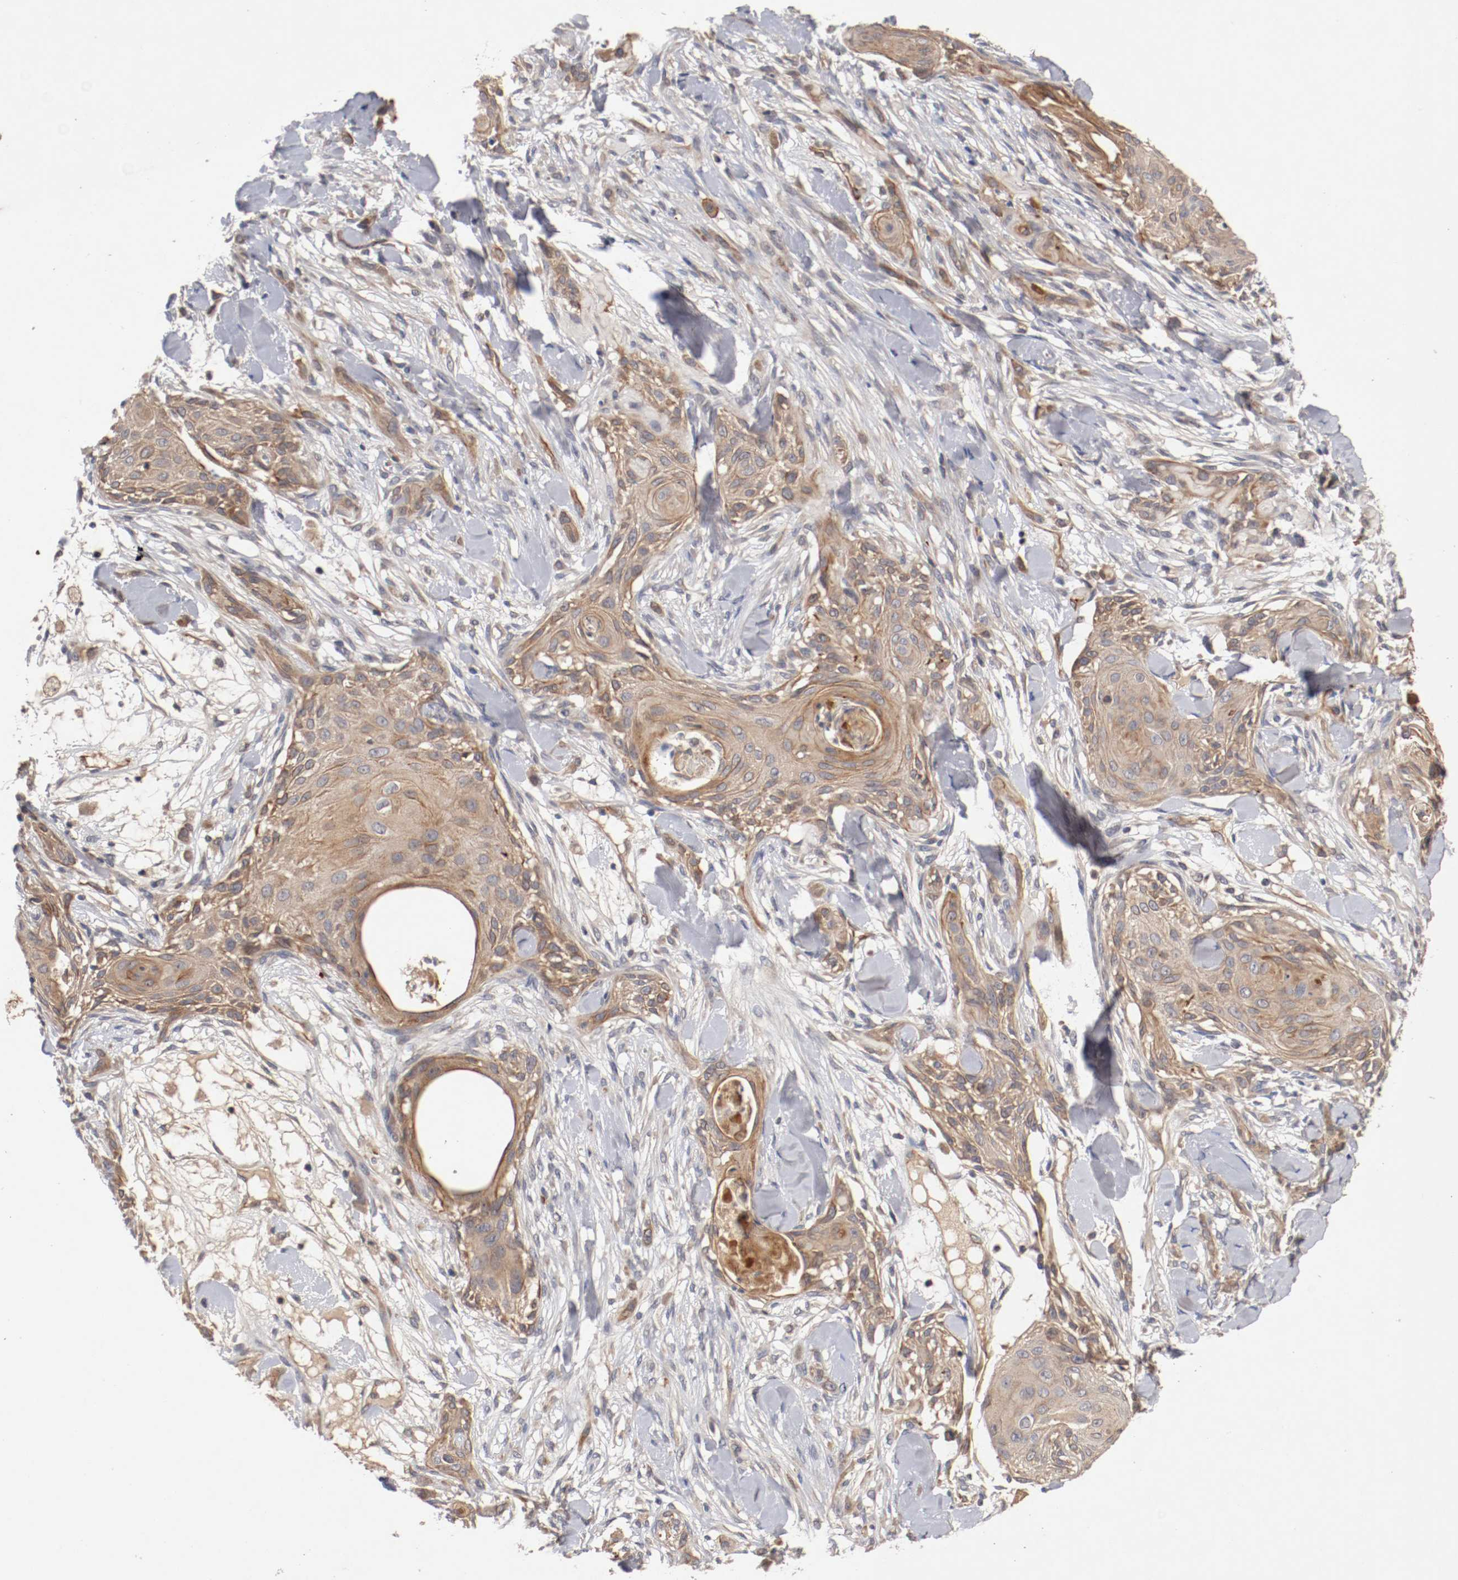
{"staining": {"intensity": "weak", "quantity": ">75%", "location": "cytoplasmic/membranous"}, "tissue": "skin cancer", "cell_type": "Tumor cells", "image_type": "cancer", "snomed": [{"axis": "morphology", "description": "Squamous cell carcinoma, NOS"}, {"axis": "topography", "description": "Skin"}], "caption": "Protein expression analysis of skin squamous cell carcinoma exhibits weak cytoplasmic/membranous positivity in approximately >75% of tumor cells.", "gene": "TYK2", "patient": {"sex": "female", "age": 59}}